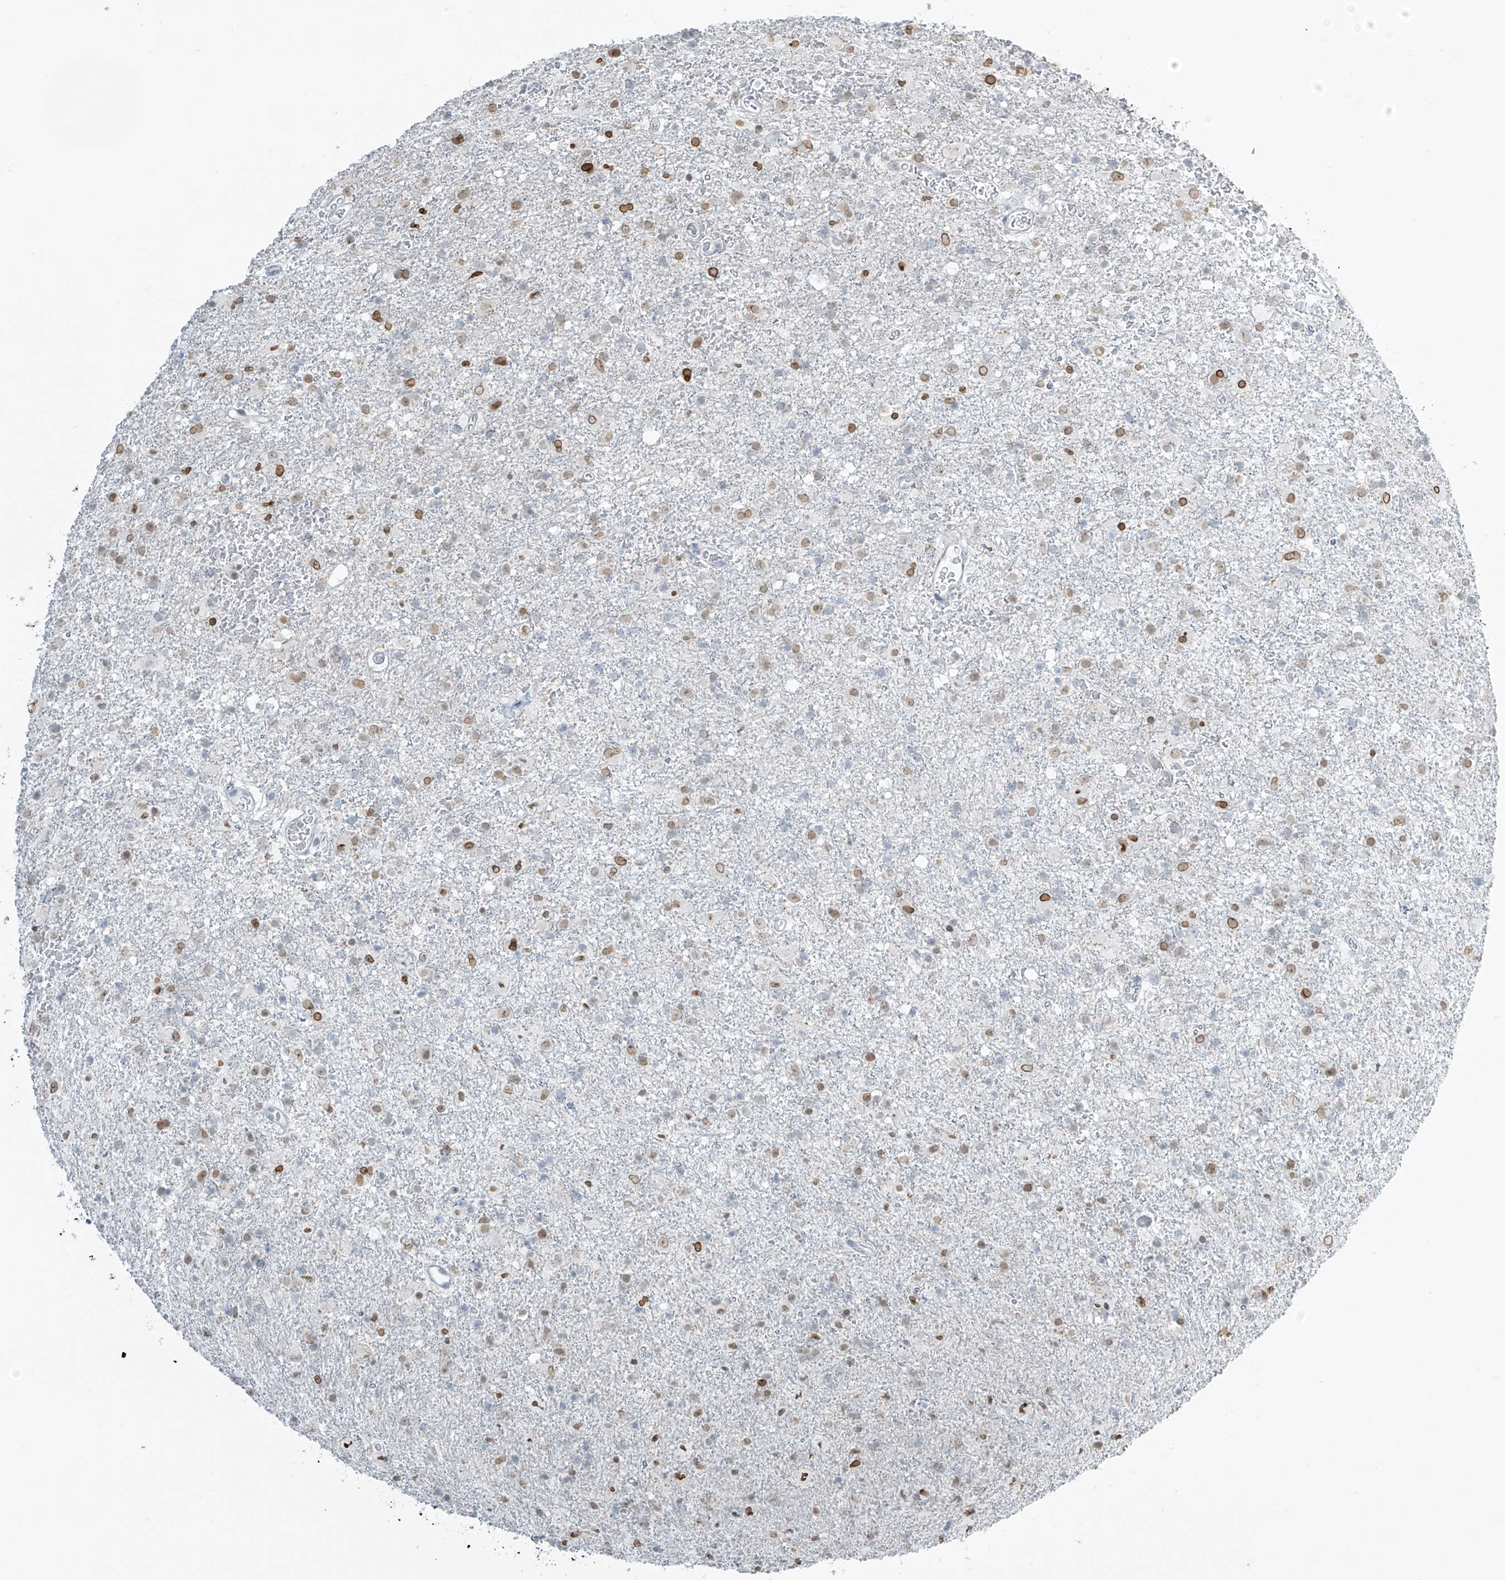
{"staining": {"intensity": "moderate", "quantity": "<25%", "location": "nuclear"}, "tissue": "glioma", "cell_type": "Tumor cells", "image_type": "cancer", "snomed": [{"axis": "morphology", "description": "Glioma, malignant, Low grade"}, {"axis": "topography", "description": "Brain"}], "caption": "Tumor cells demonstrate moderate nuclear expression in approximately <25% of cells in glioma.", "gene": "PRDM6", "patient": {"sex": "male", "age": 65}}